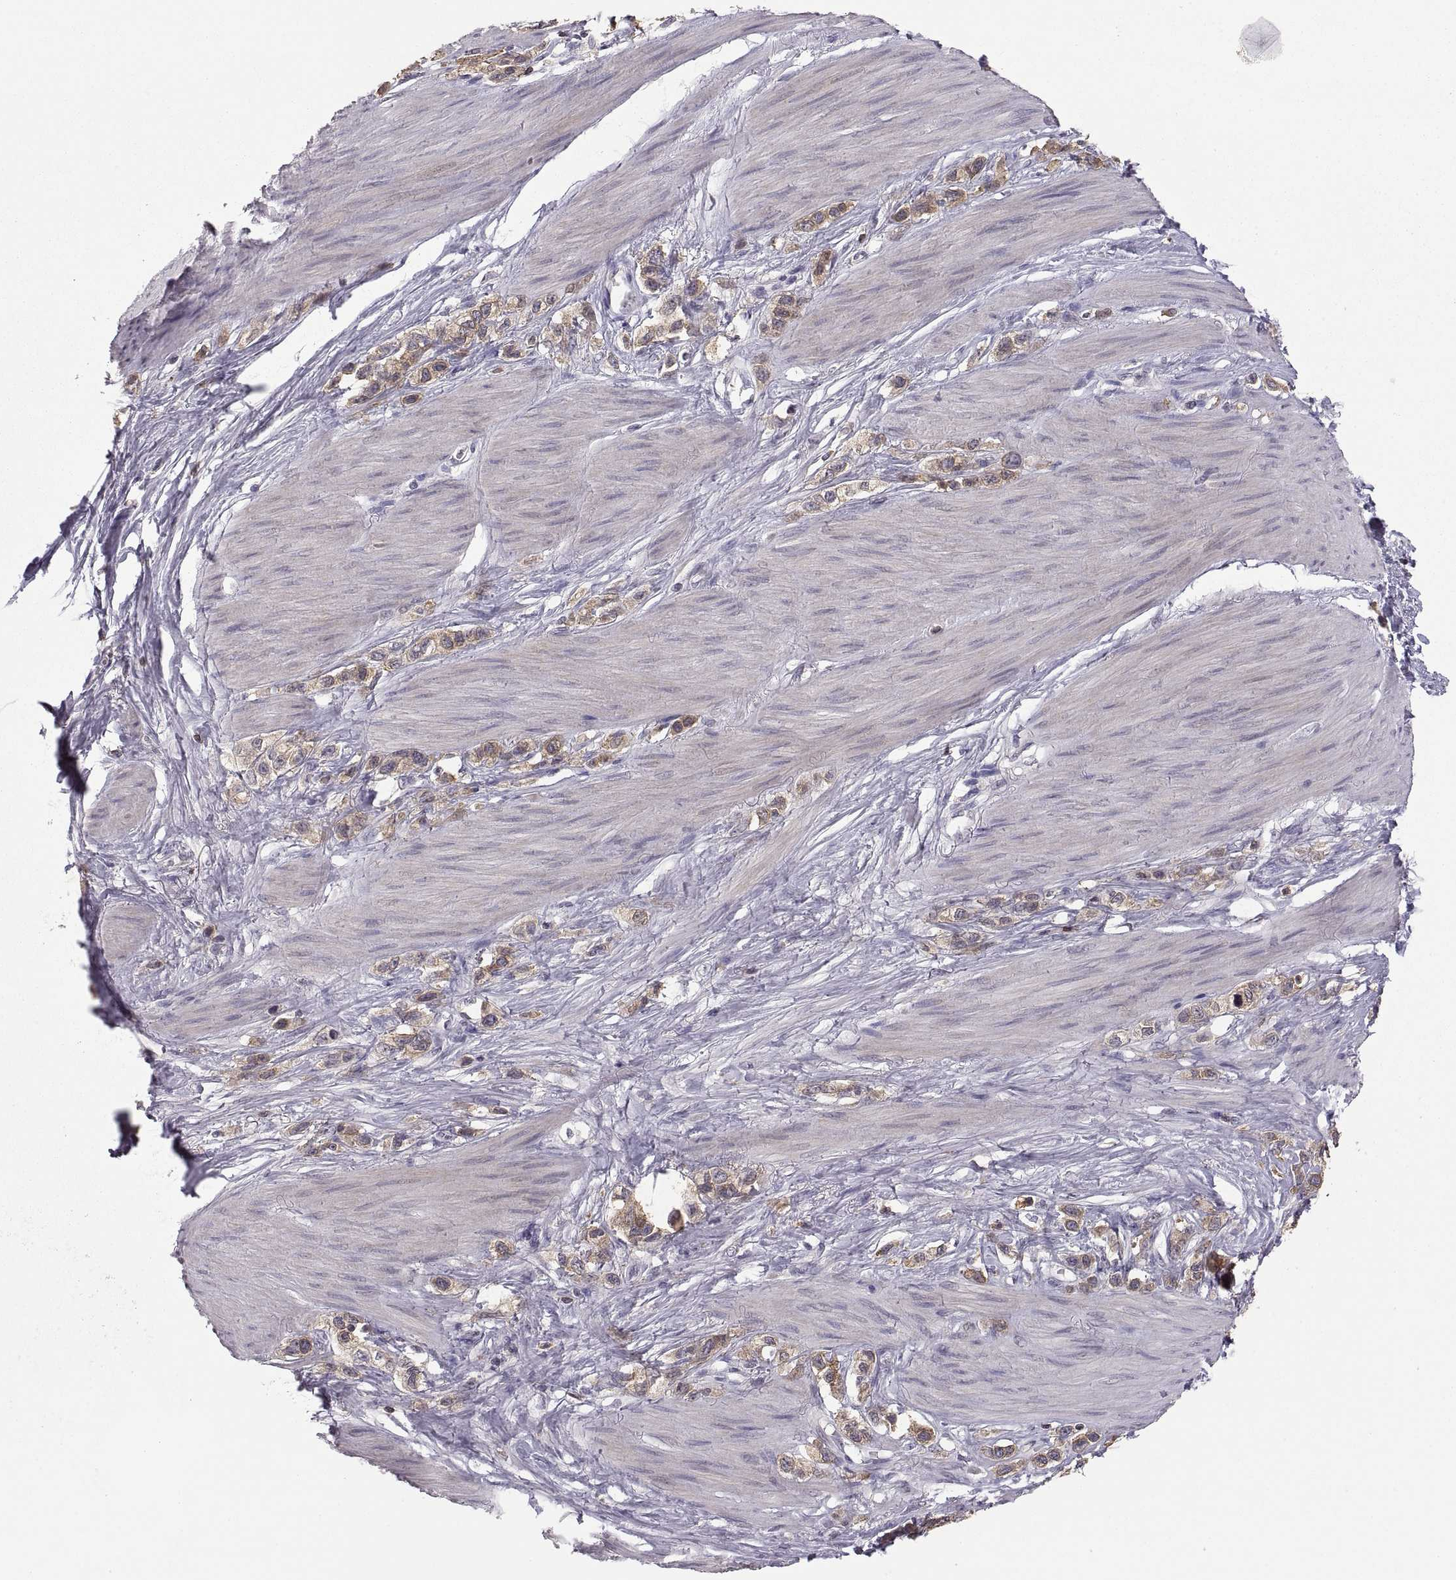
{"staining": {"intensity": "moderate", "quantity": "<25%", "location": "cytoplasmic/membranous"}, "tissue": "stomach cancer", "cell_type": "Tumor cells", "image_type": "cancer", "snomed": [{"axis": "morphology", "description": "Normal tissue, NOS"}, {"axis": "morphology", "description": "Adenocarcinoma, NOS"}, {"axis": "morphology", "description": "Adenocarcinoma, High grade"}, {"axis": "topography", "description": "Stomach, upper"}, {"axis": "topography", "description": "Stomach"}], "caption": "Moderate cytoplasmic/membranous expression for a protein is present in about <25% of tumor cells of adenocarcinoma (stomach) using IHC.", "gene": "EZR", "patient": {"sex": "female", "age": 65}}